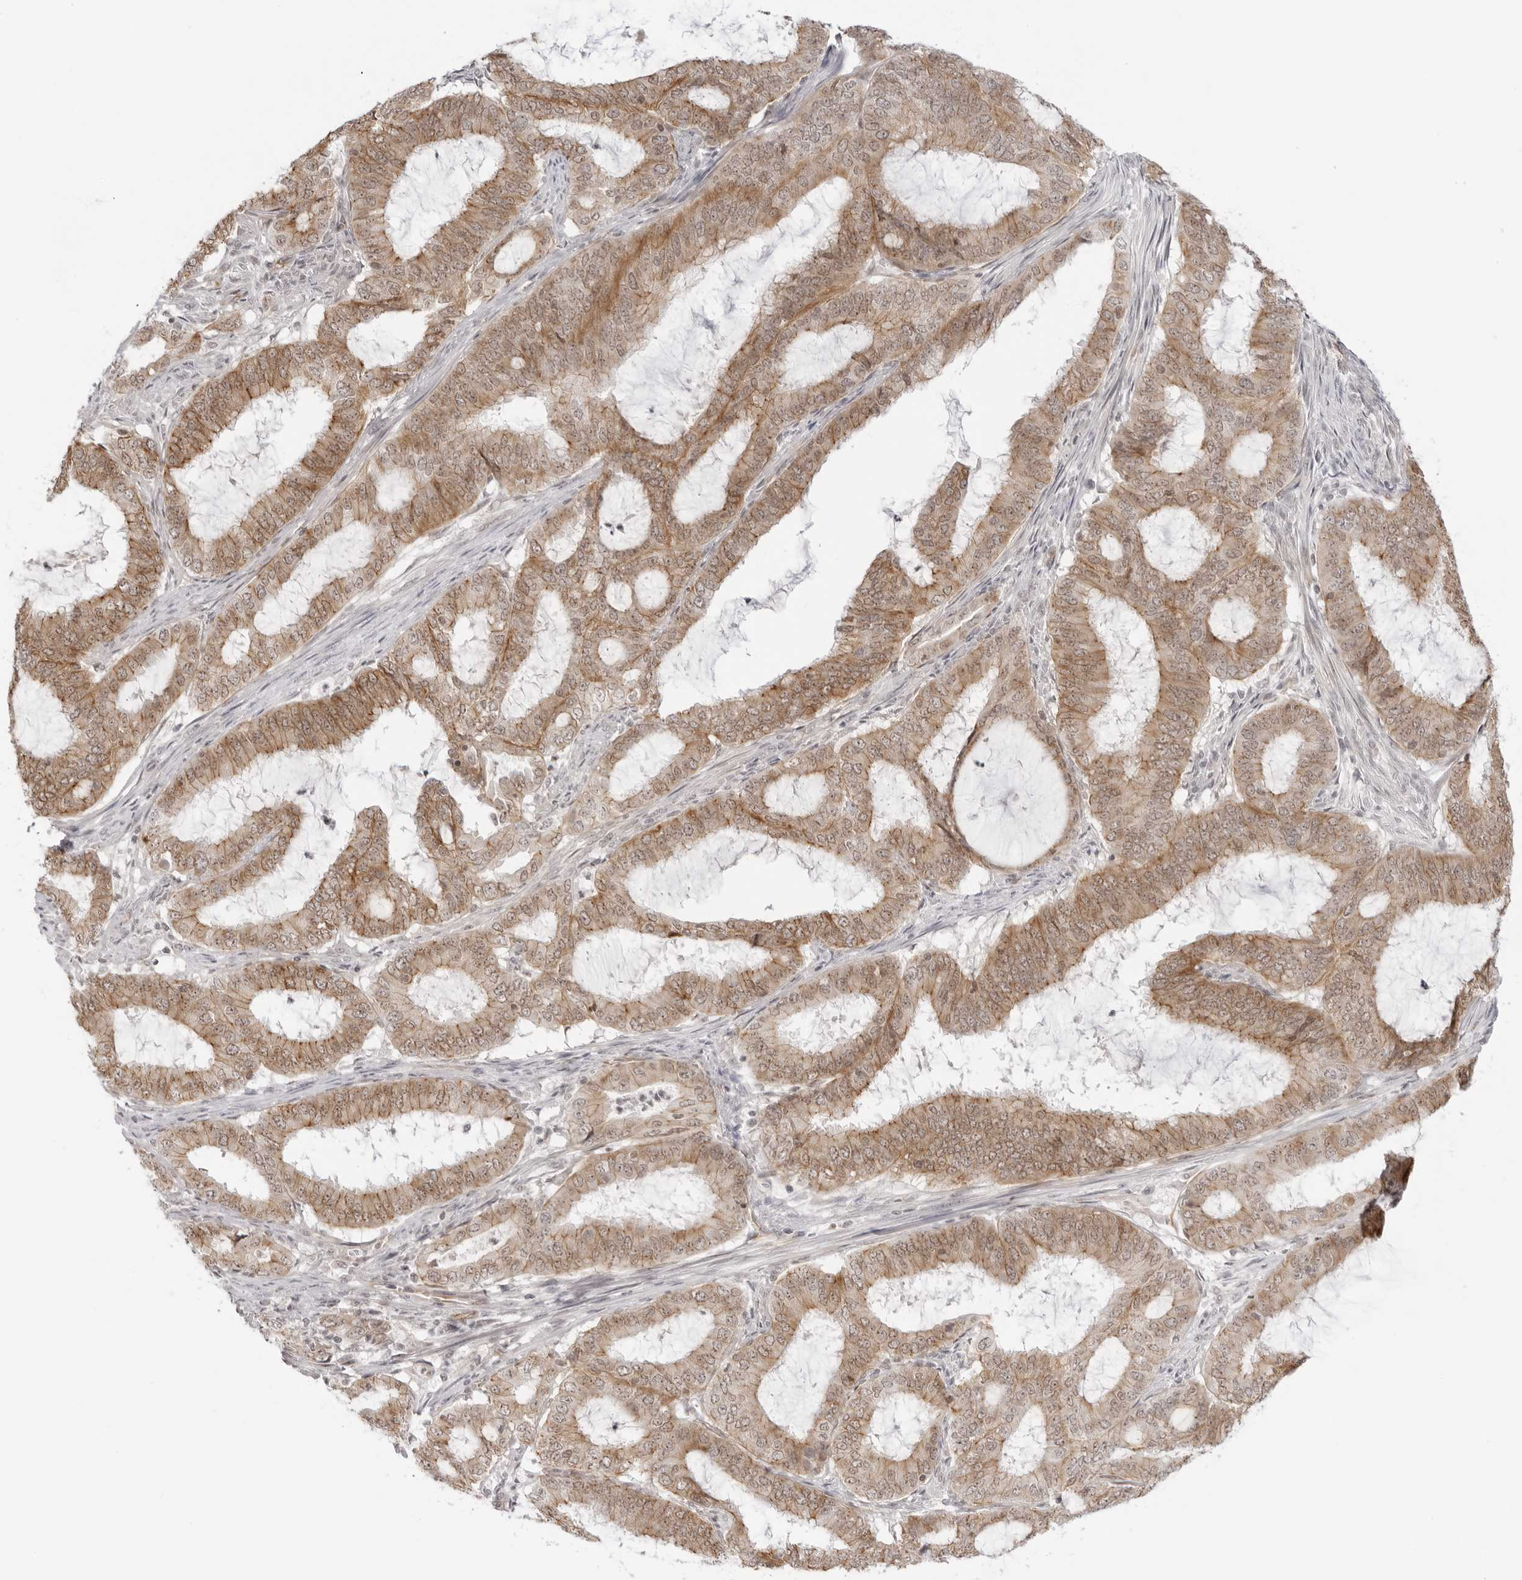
{"staining": {"intensity": "moderate", "quantity": ">75%", "location": "cytoplasmic/membranous,nuclear"}, "tissue": "endometrial cancer", "cell_type": "Tumor cells", "image_type": "cancer", "snomed": [{"axis": "morphology", "description": "Adenocarcinoma, NOS"}, {"axis": "topography", "description": "Endometrium"}], "caption": "Protein staining by IHC shows moderate cytoplasmic/membranous and nuclear expression in approximately >75% of tumor cells in endometrial adenocarcinoma.", "gene": "TRAPPC3", "patient": {"sex": "female", "age": 51}}